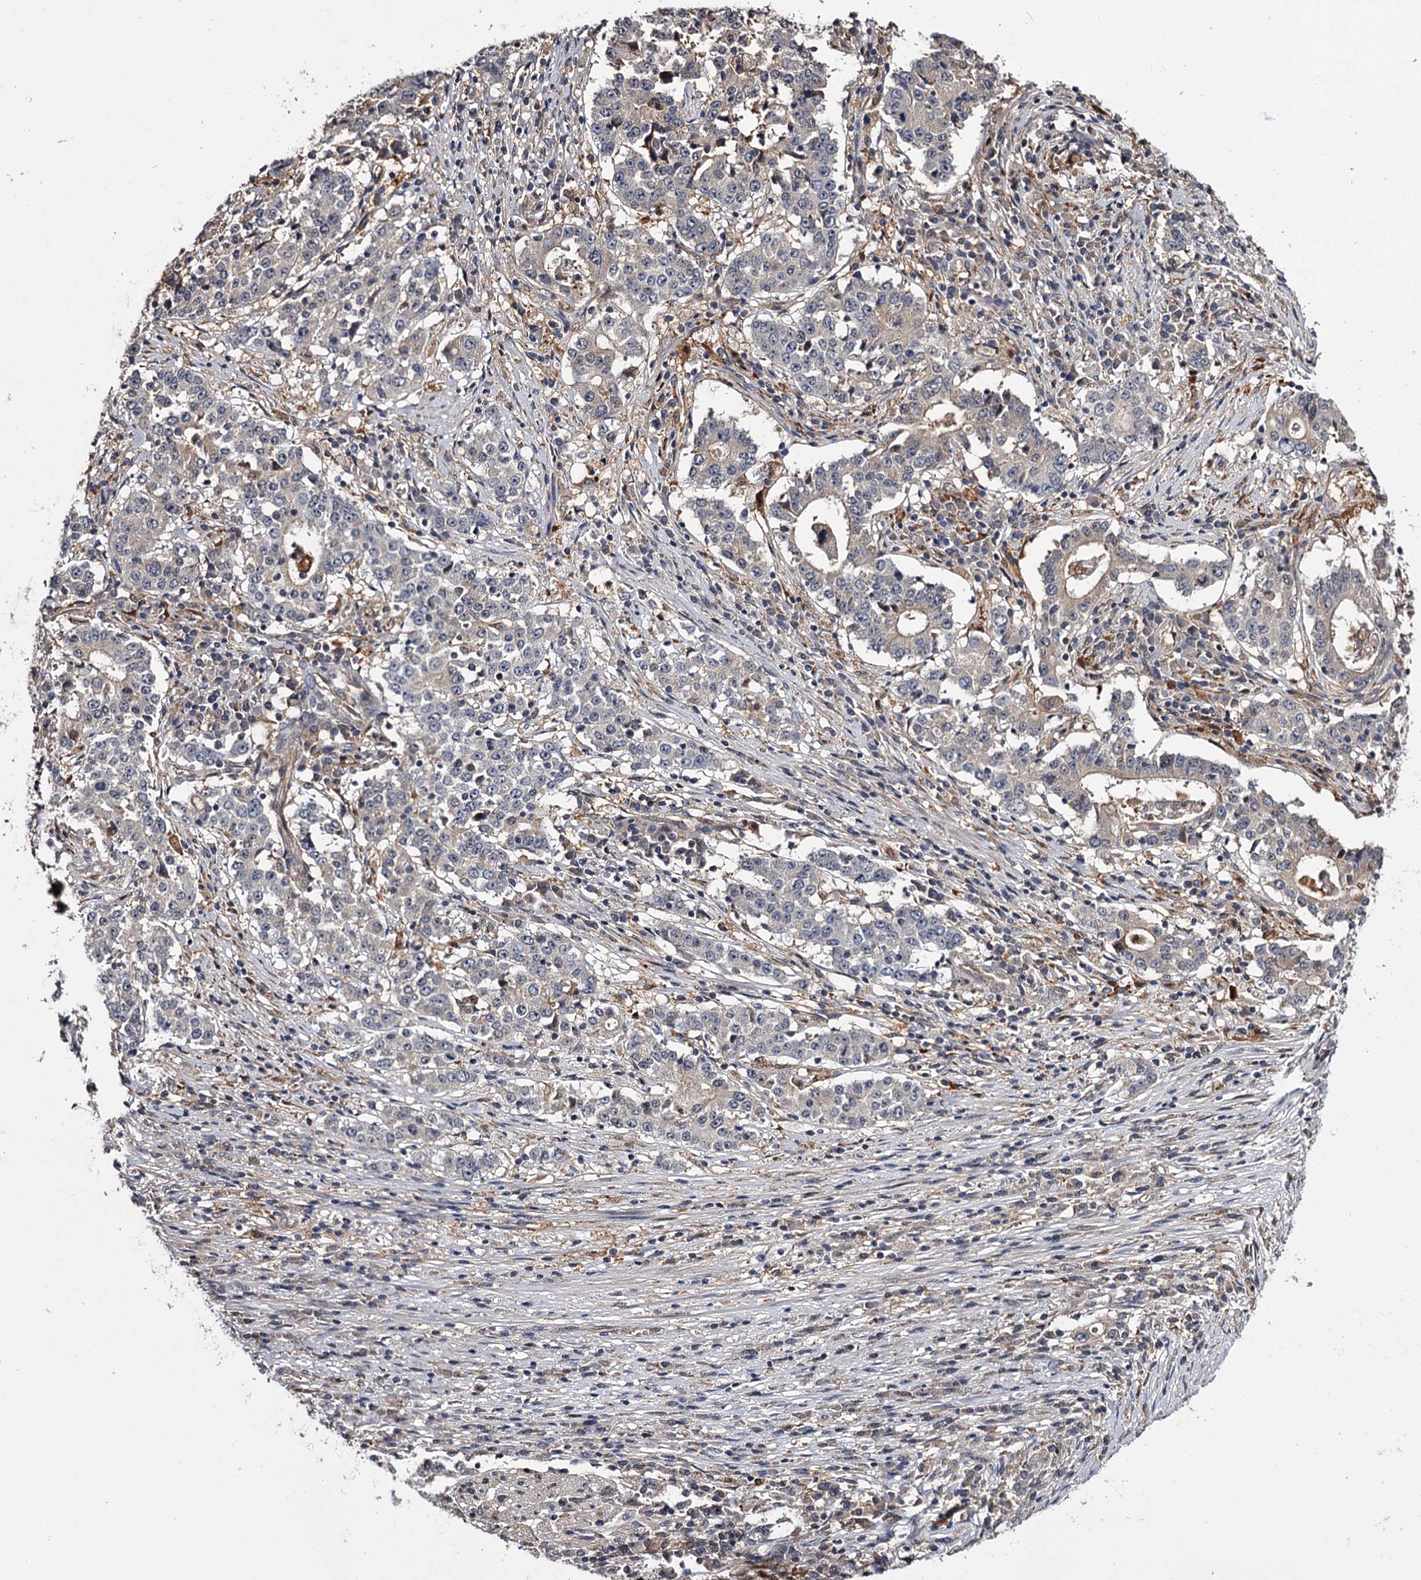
{"staining": {"intensity": "negative", "quantity": "none", "location": "none"}, "tissue": "stomach cancer", "cell_type": "Tumor cells", "image_type": "cancer", "snomed": [{"axis": "morphology", "description": "Adenocarcinoma, NOS"}, {"axis": "topography", "description": "Stomach"}], "caption": "A high-resolution micrograph shows IHC staining of adenocarcinoma (stomach), which displays no significant positivity in tumor cells.", "gene": "GSTO1", "patient": {"sex": "male", "age": 59}}